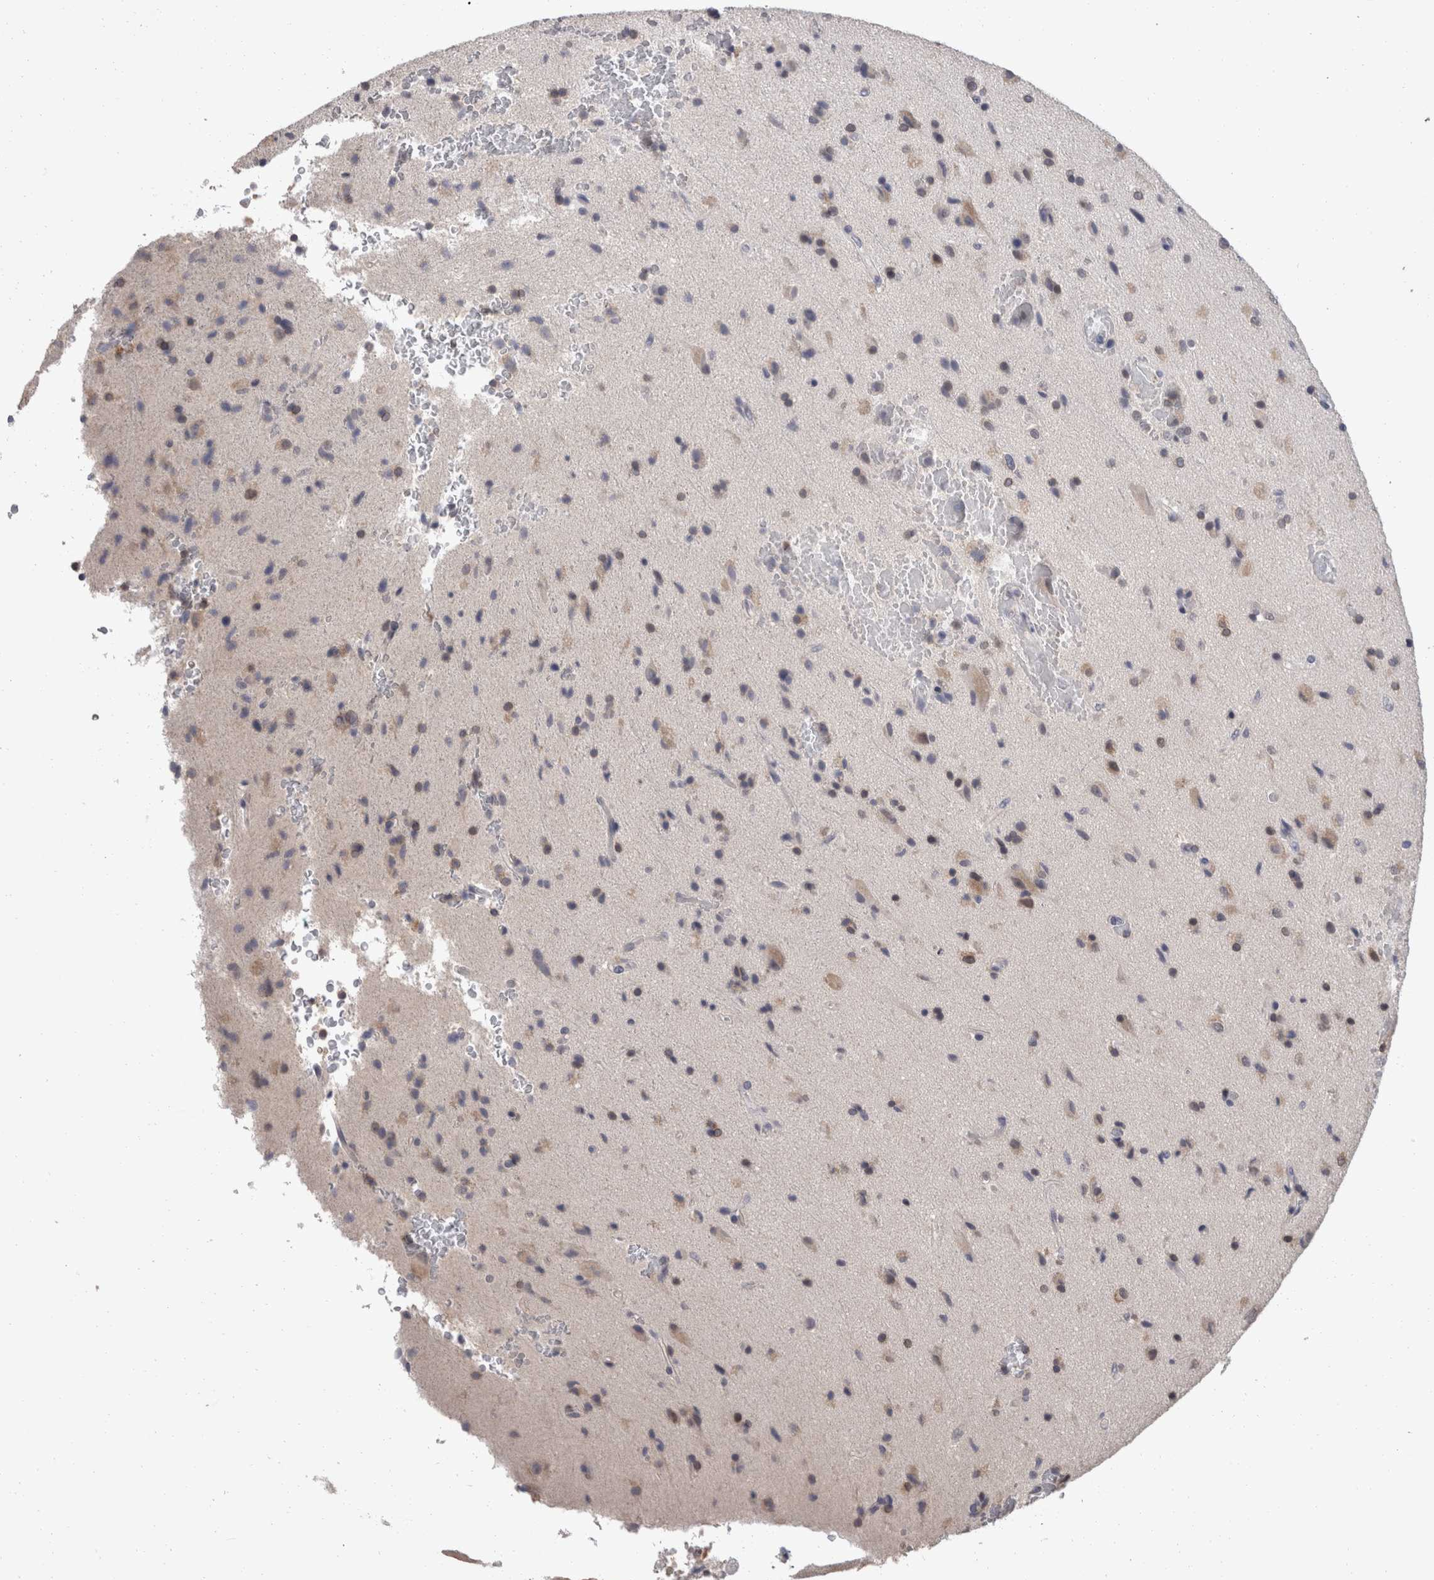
{"staining": {"intensity": "weak", "quantity": "<25%", "location": "cytoplasmic/membranous"}, "tissue": "glioma", "cell_type": "Tumor cells", "image_type": "cancer", "snomed": [{"axis": "morphology", "description": "Glioma, malignant, High grade"}, {"axis": "topography", "description": "Brain"}], "caption": "An IHC image of glioma is shown. There is no staining in tumor cells of glioma. (DAB (3,3'-diaminobenzidine) immunohistochemistry visualized using brightfield microscopy, high magnification).", "gene": "FHOD3", "patient": {"sex": "male", "age": 72}}